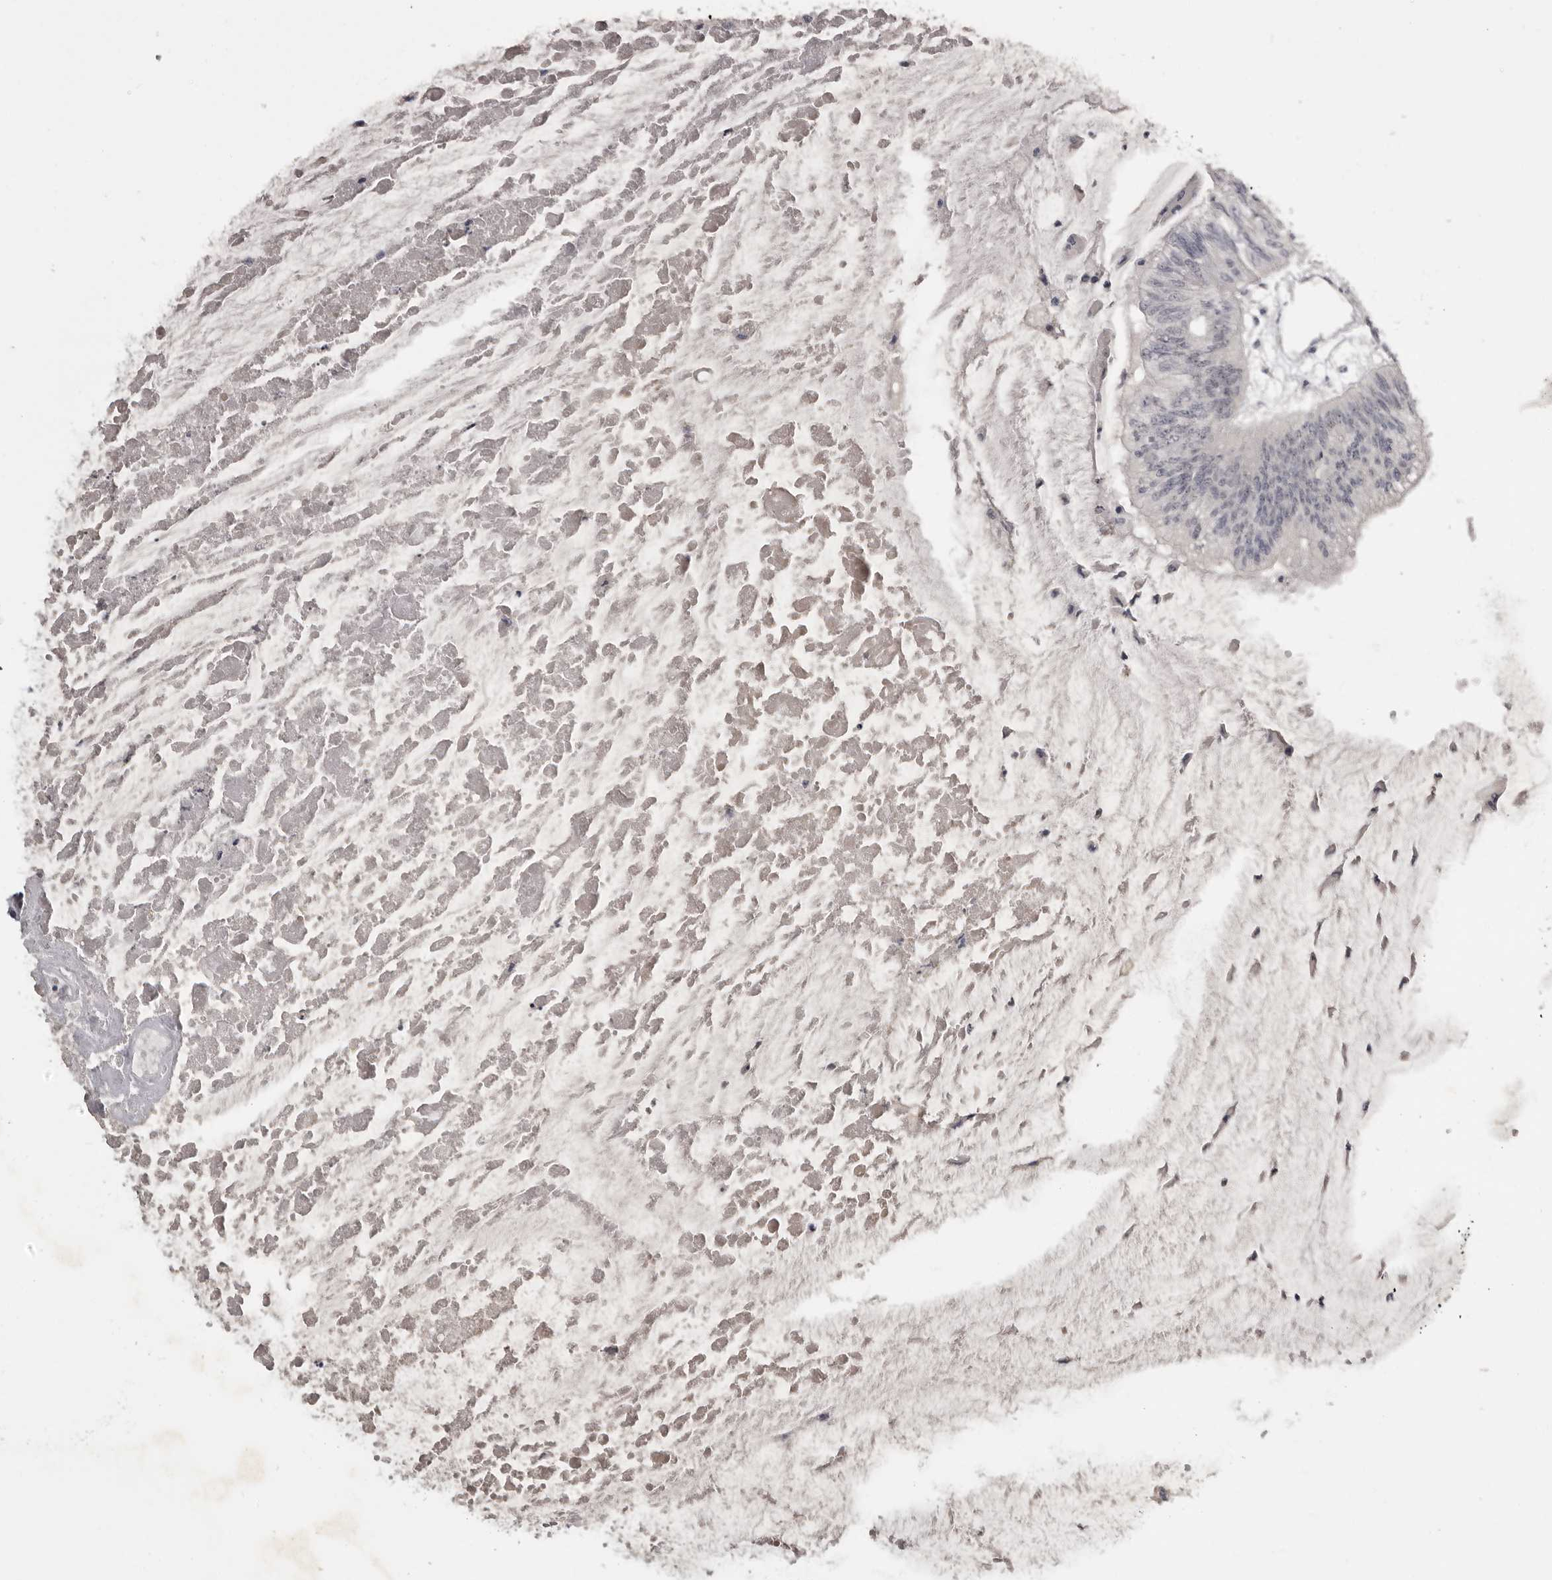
{"staining": {"intensity": "negative", "quantity": "none", "location": "none"}, "tissue": "colorectal cancer", "cell_type": "Tumor cells", "image_type": "cancer", "snomed": [{"axis": "morphology", "description": "Adenoma, NOS"}, {"axis": "morphology", "description": "Adenocarcinoma, NOS"}, {"axis": "topography", "description": "Colon"}], "caption": "Tumor cells show no significant protein staining in colorectal adenocarcinoma.", "gene": "MRTO4", "patient": {"sex": "male", "age": 79}}